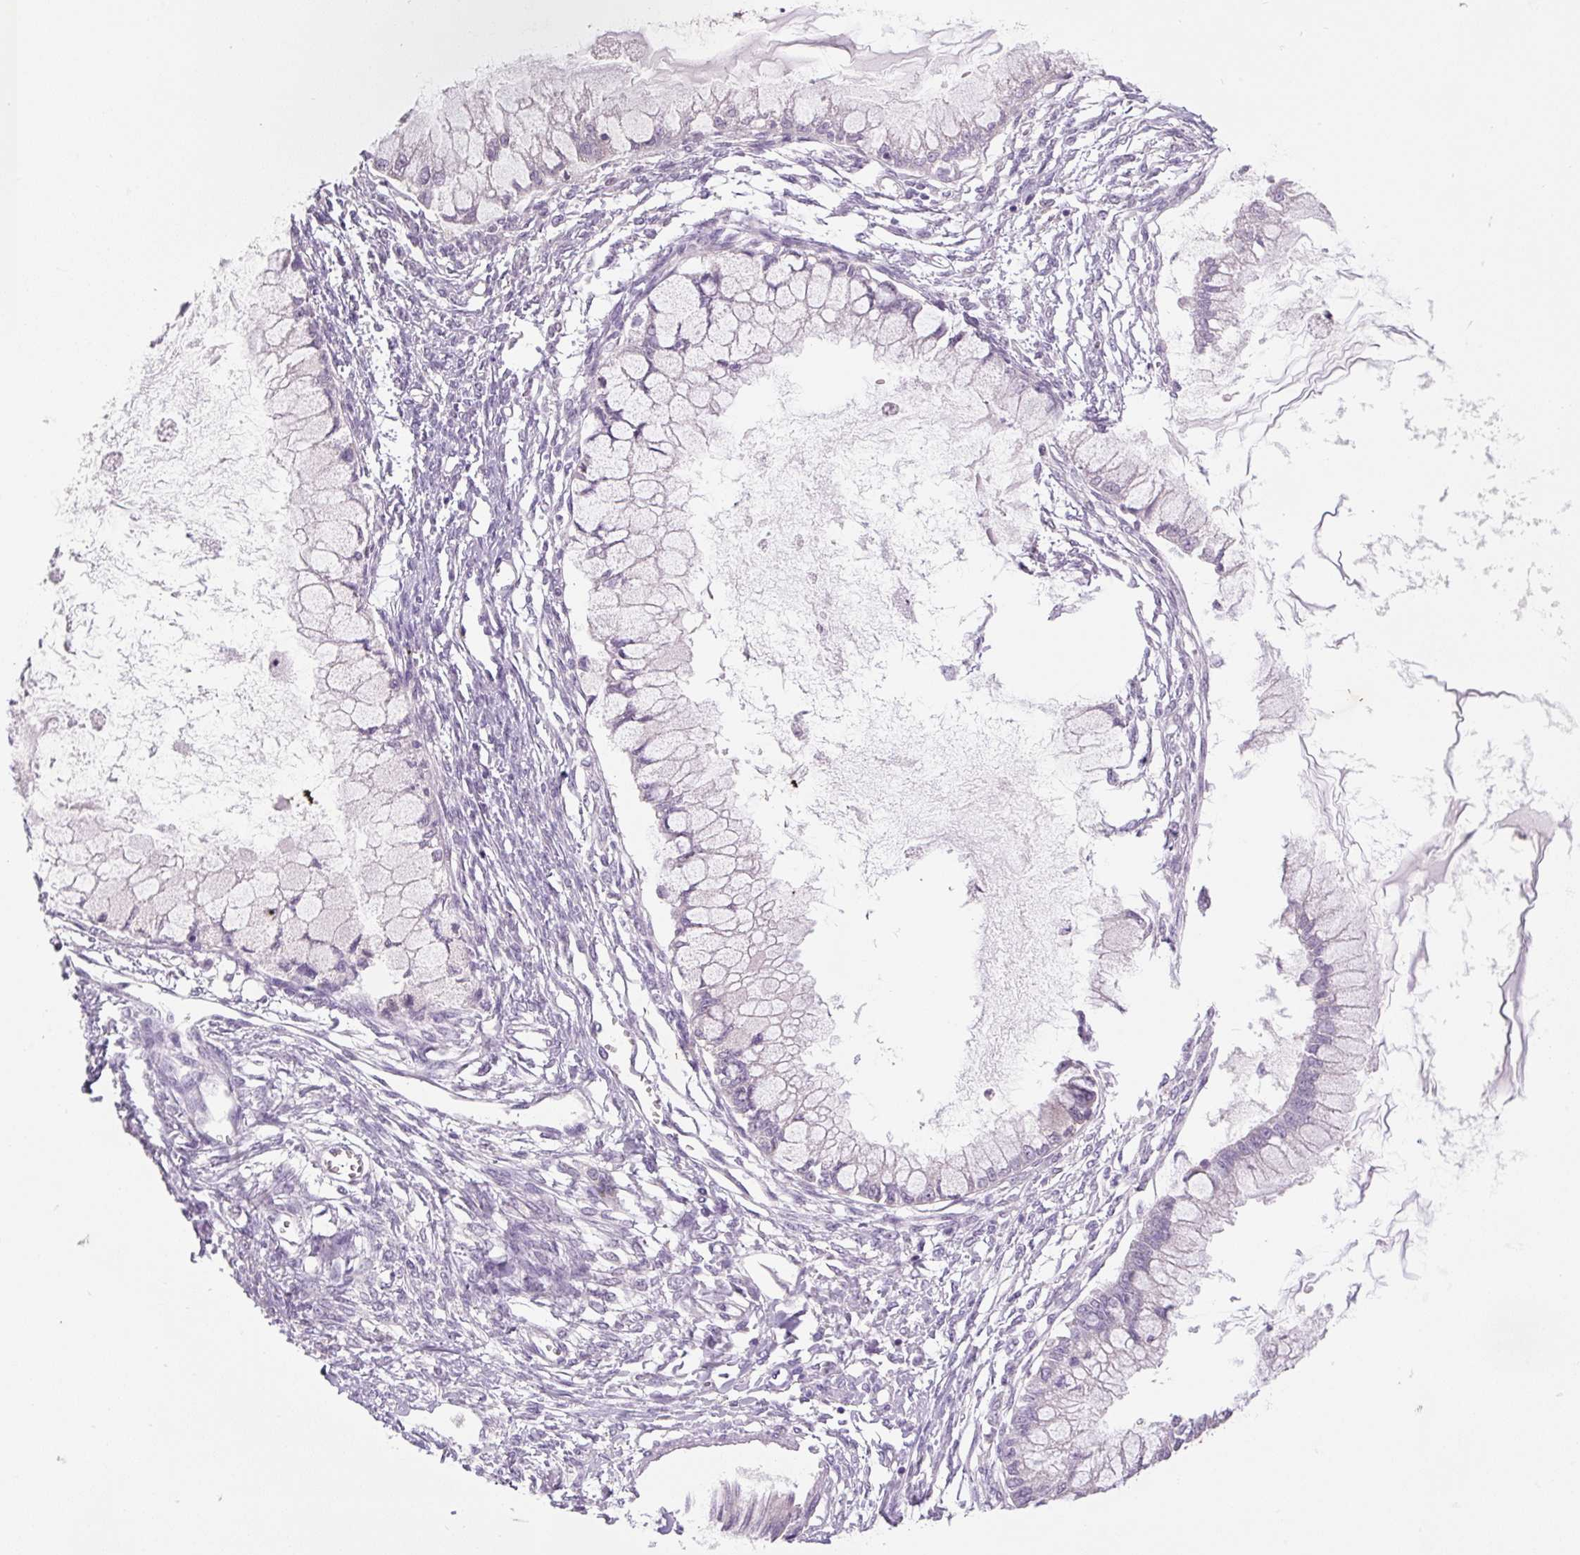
{"staining": {"intensity": "negative", "quantity": "none", "location": "none"}, "tissue": "ovarian cancer", "cell_type": "Tumor cells", "image_type": "cancer", "snomed": [{"axis": "morphology", "description": "Cystadenocarcinoma, mucinous, NOS"}, {"axis": "topography", "description": "Ovary"}], "caption": "Micrograph shows no significant protein staining in tumor cells of ovarian cancer. The staining was performed using DAB to visualize the protein expression in brown, while the nuclei were stained in blue with hematoxylin (Magnification: 20x).", "gene": "TMEM100", "patient": {"sex": "female", "age": 34}}